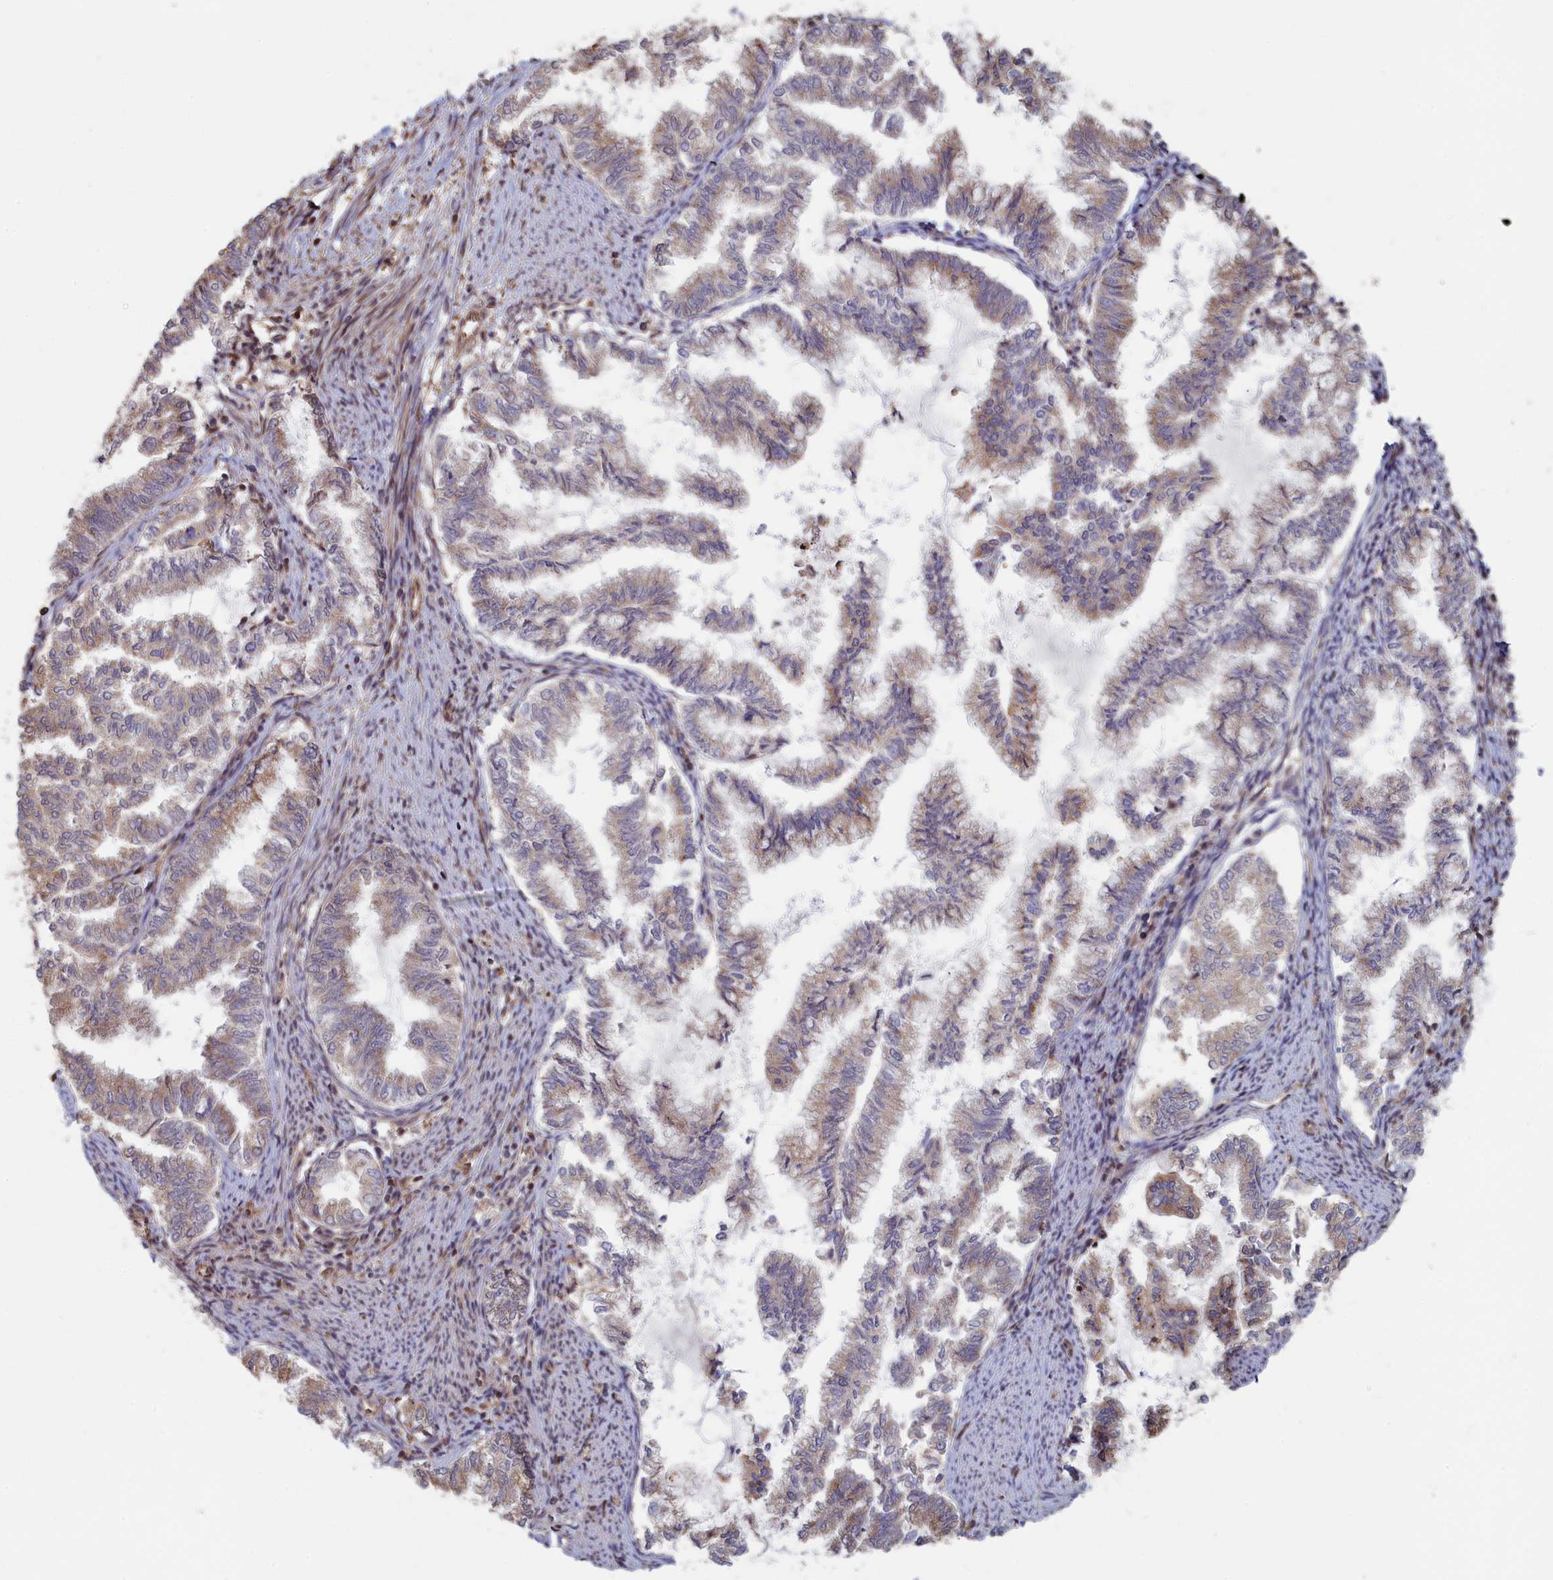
{"staining": {"intensity": "weak", "quantity": "25%-75%", "location": "cytoplasmic/membranous"}, "tissue": "endometrial cancer", "cell_type": "Tumor cells", "image_type": "cancer", "snomed": [{"axis": "morphology", "description": "Adenocarcinoma, NOS"}, {"axis": "topography", "description": "Endometrium"}], "caption": "Protein staining of endometrial cancer (adenocarcinoma) tissue reveals weak cytoplasmic/membranous staining in approximately 25%-75% of tumor cells.", "gene": "RILPL1", "patient": {"sex": "female", "age": 79}}